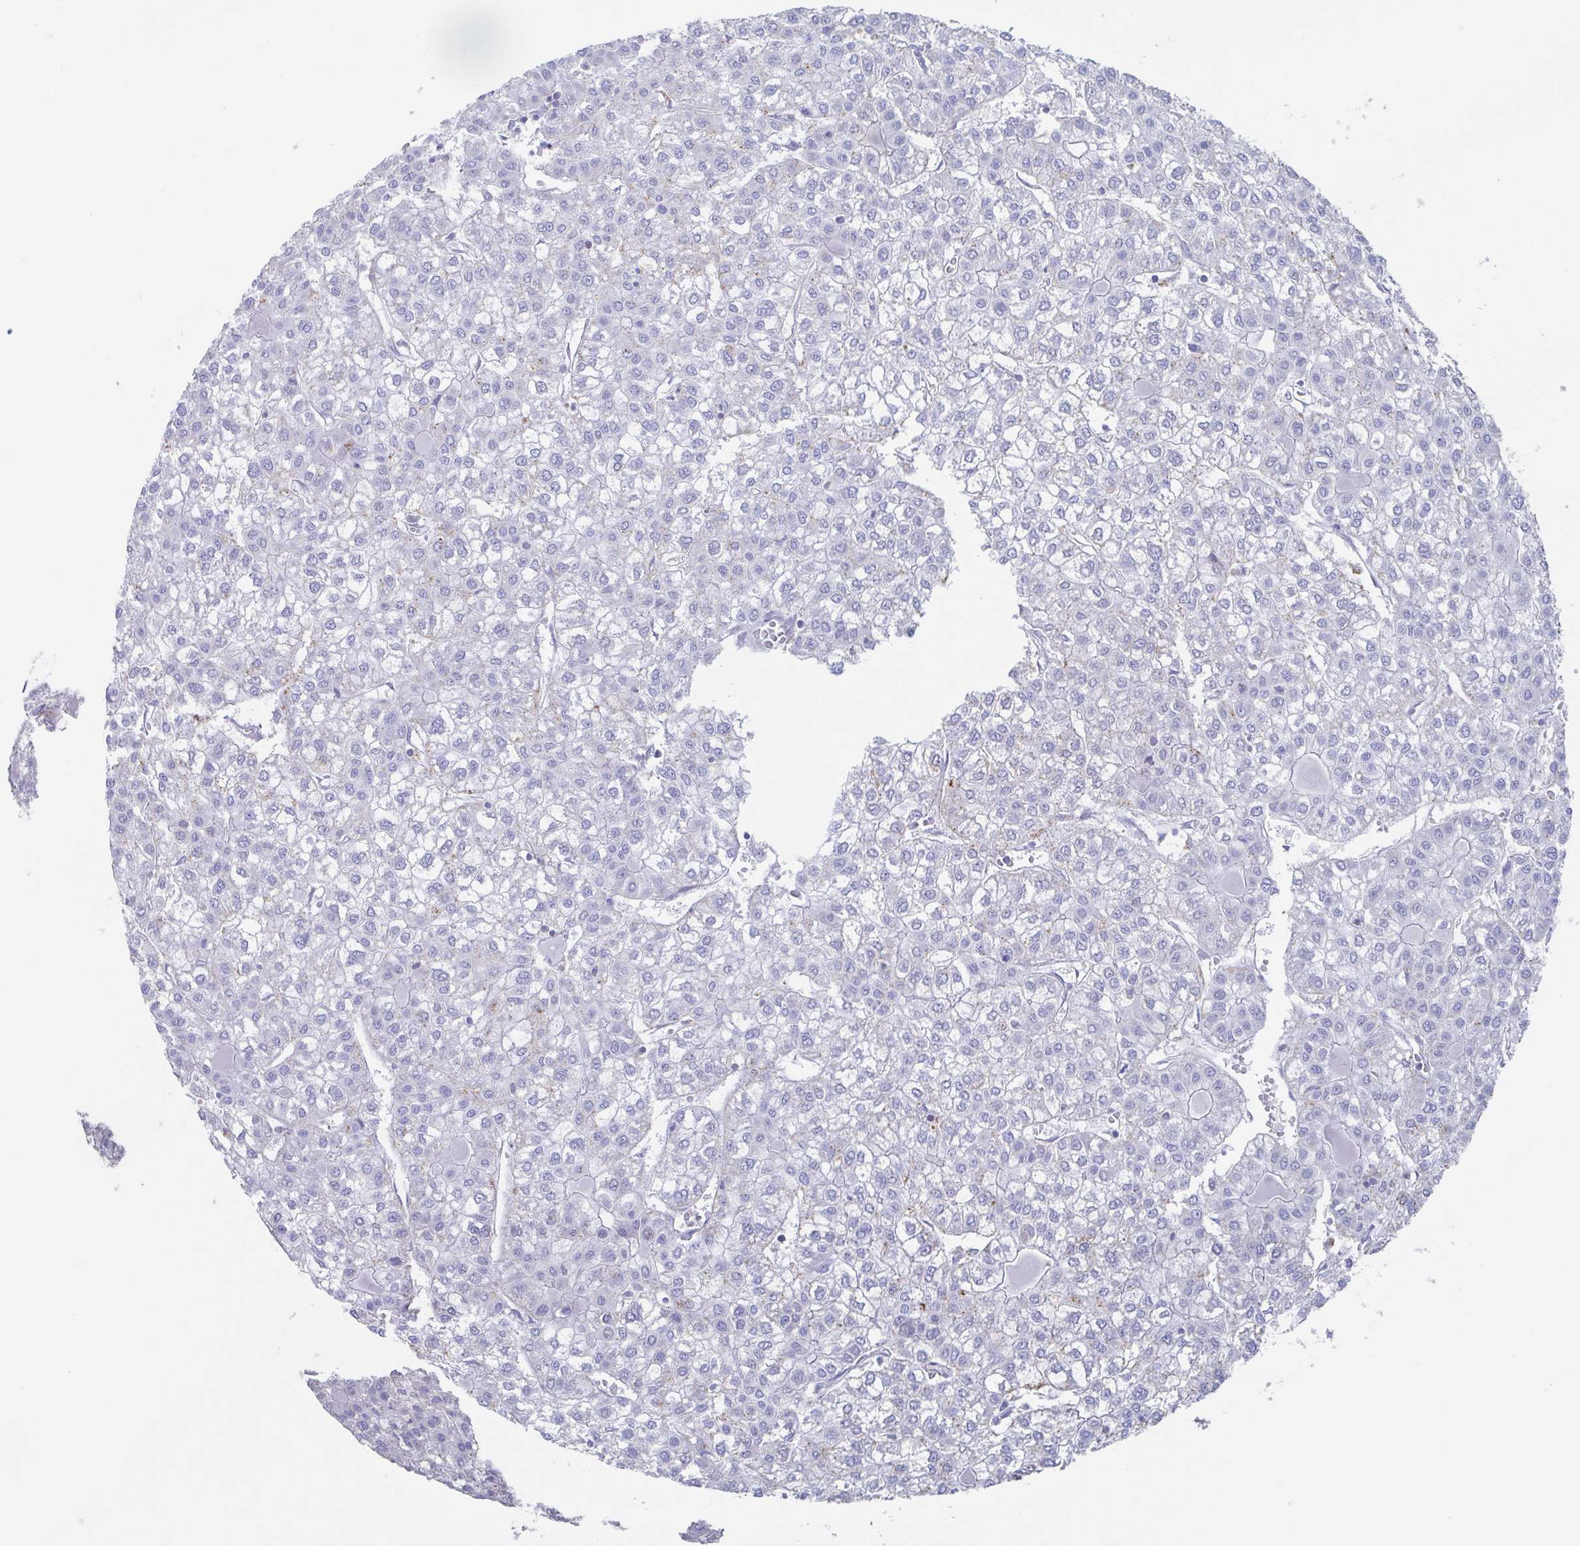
{"staining": {"intensity": "negative", "quantity": "none", "location": "none"}, "tissue": "liver cancer", "cell_type": "Tumor cells", "image_type": "cancer", "snomed": [{"axis": "morphology", "description": "Carcinoma, Hepatocellular, NOS"}, {"axis": "topography", "description": "Liver"}], "caption": "Photomicrograph shows no significant protein staining in tumor cells of liver cancer. The staining is performed using DAB (3,3'-diaminobenzidine) brown chromogen with nuclei counter-stained in using hematoxylin.", "gene": "CHMP5", "patient": {"sex": "female", "age": 43}}